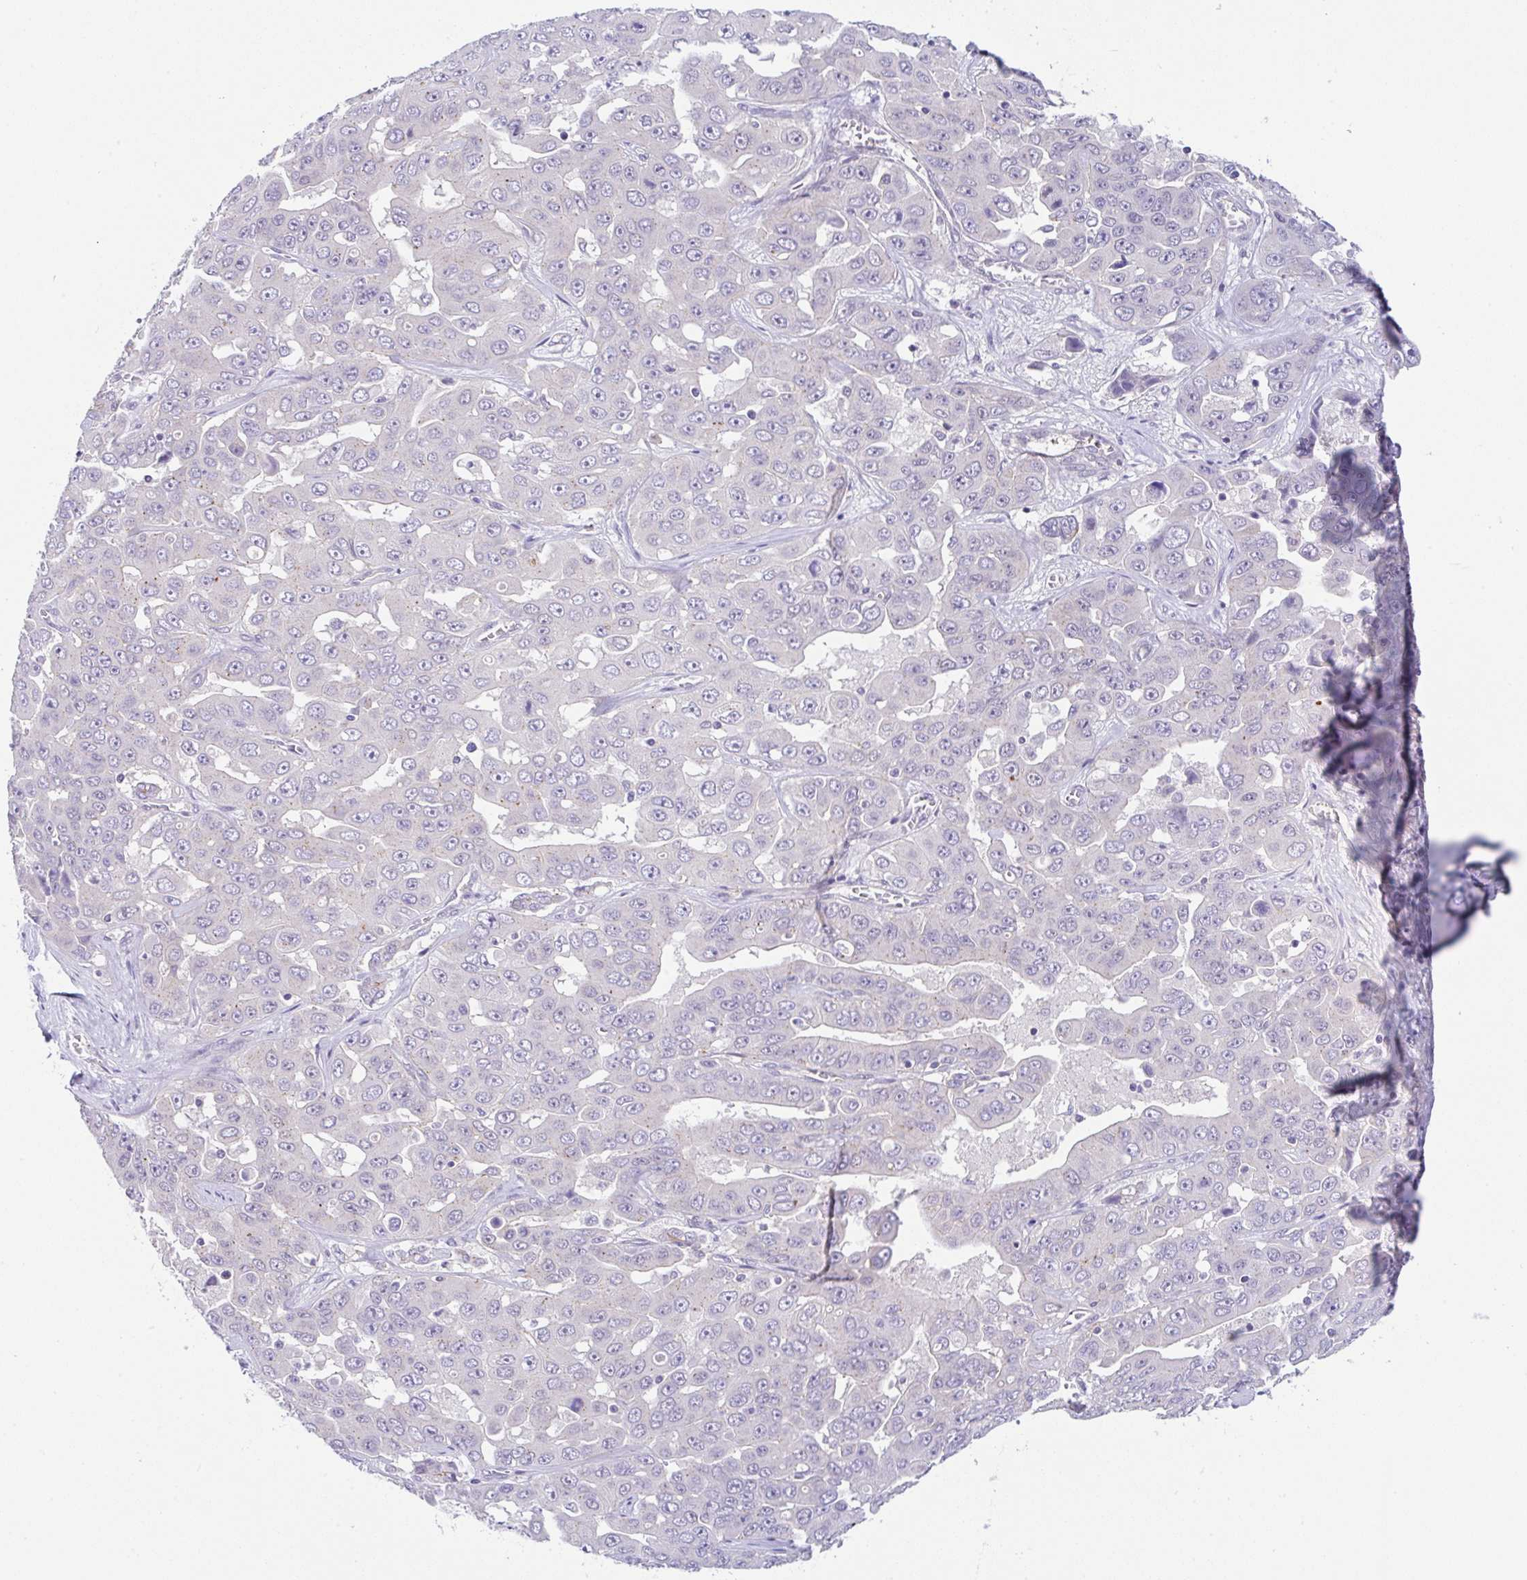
{"staining": {"intensity": "negative", "quantity": "none", "location": "none"}, "tissue": "liver cancer", "cell_type": "Tumor cells", "image_type": "cancer", "snomed": [{"axis": "morphology", "description": "Cholangiocarcinoma"}, {"axis": "topography", "description": "Liver"}], "caption": "Immunohistochemical staining of liver cancer shows no significant positivity in tumor cells.", "gene": "CGNL1", "patient": {"sex": "female", "age": 52}}